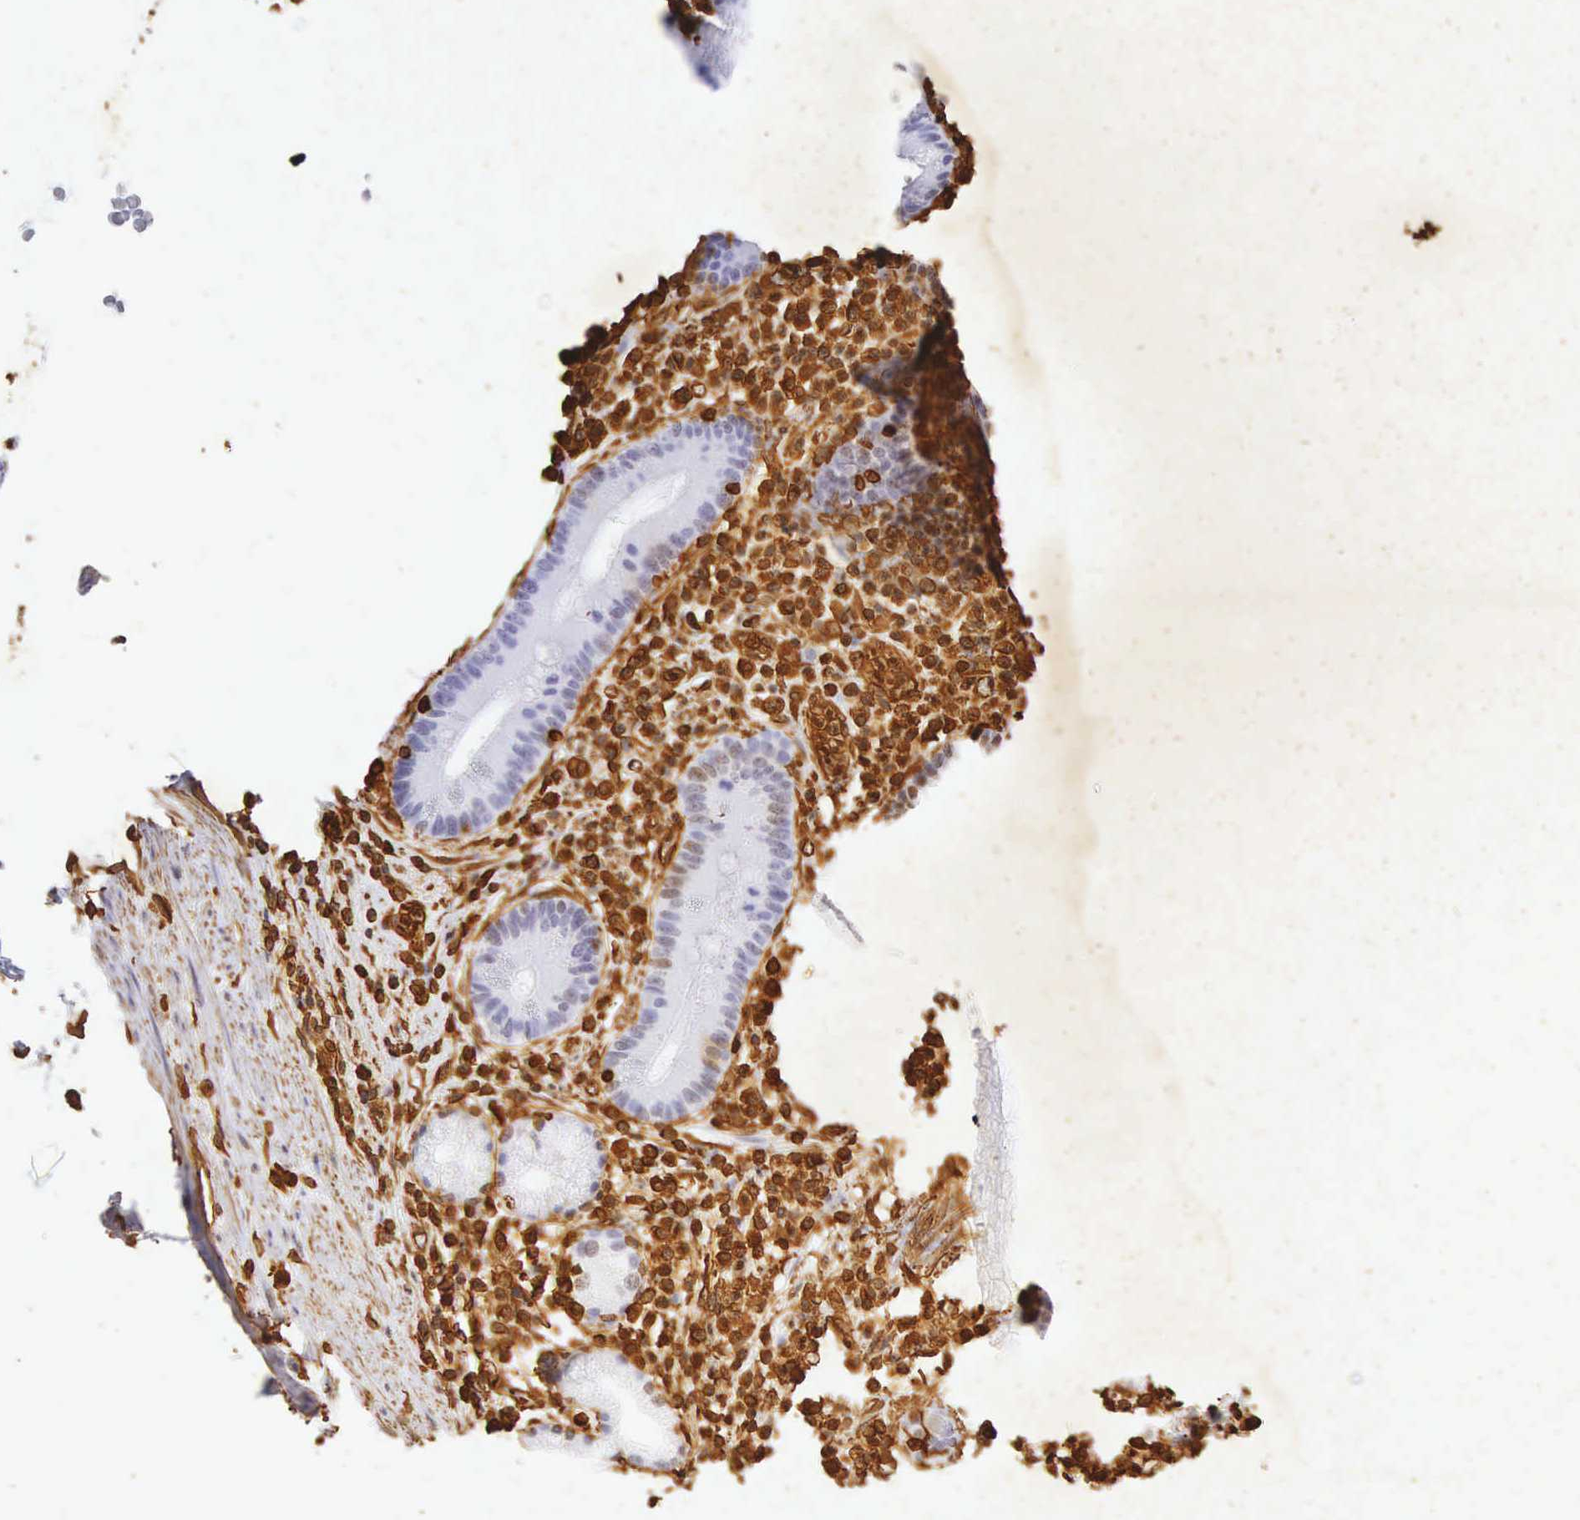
{"staining": {"intensity": "negative", "quantity": "none", "location": "none"}, "tissue": "stomach", "cell_type": "Glandular cells", "image_type": "normal", "snomed": [{"axis": "morphology", "description": "Normal tissue, NOS"}, {"axis": "topography", "description": "Stomach, lower"}], "caption": "High power microscopy image of an immunohistochemistry histopathology image of unremarkable stomach, revealing no significant positivity in glandular cells.", "gene": "VIM", "patient": {"sex": "male", "age": 58}}